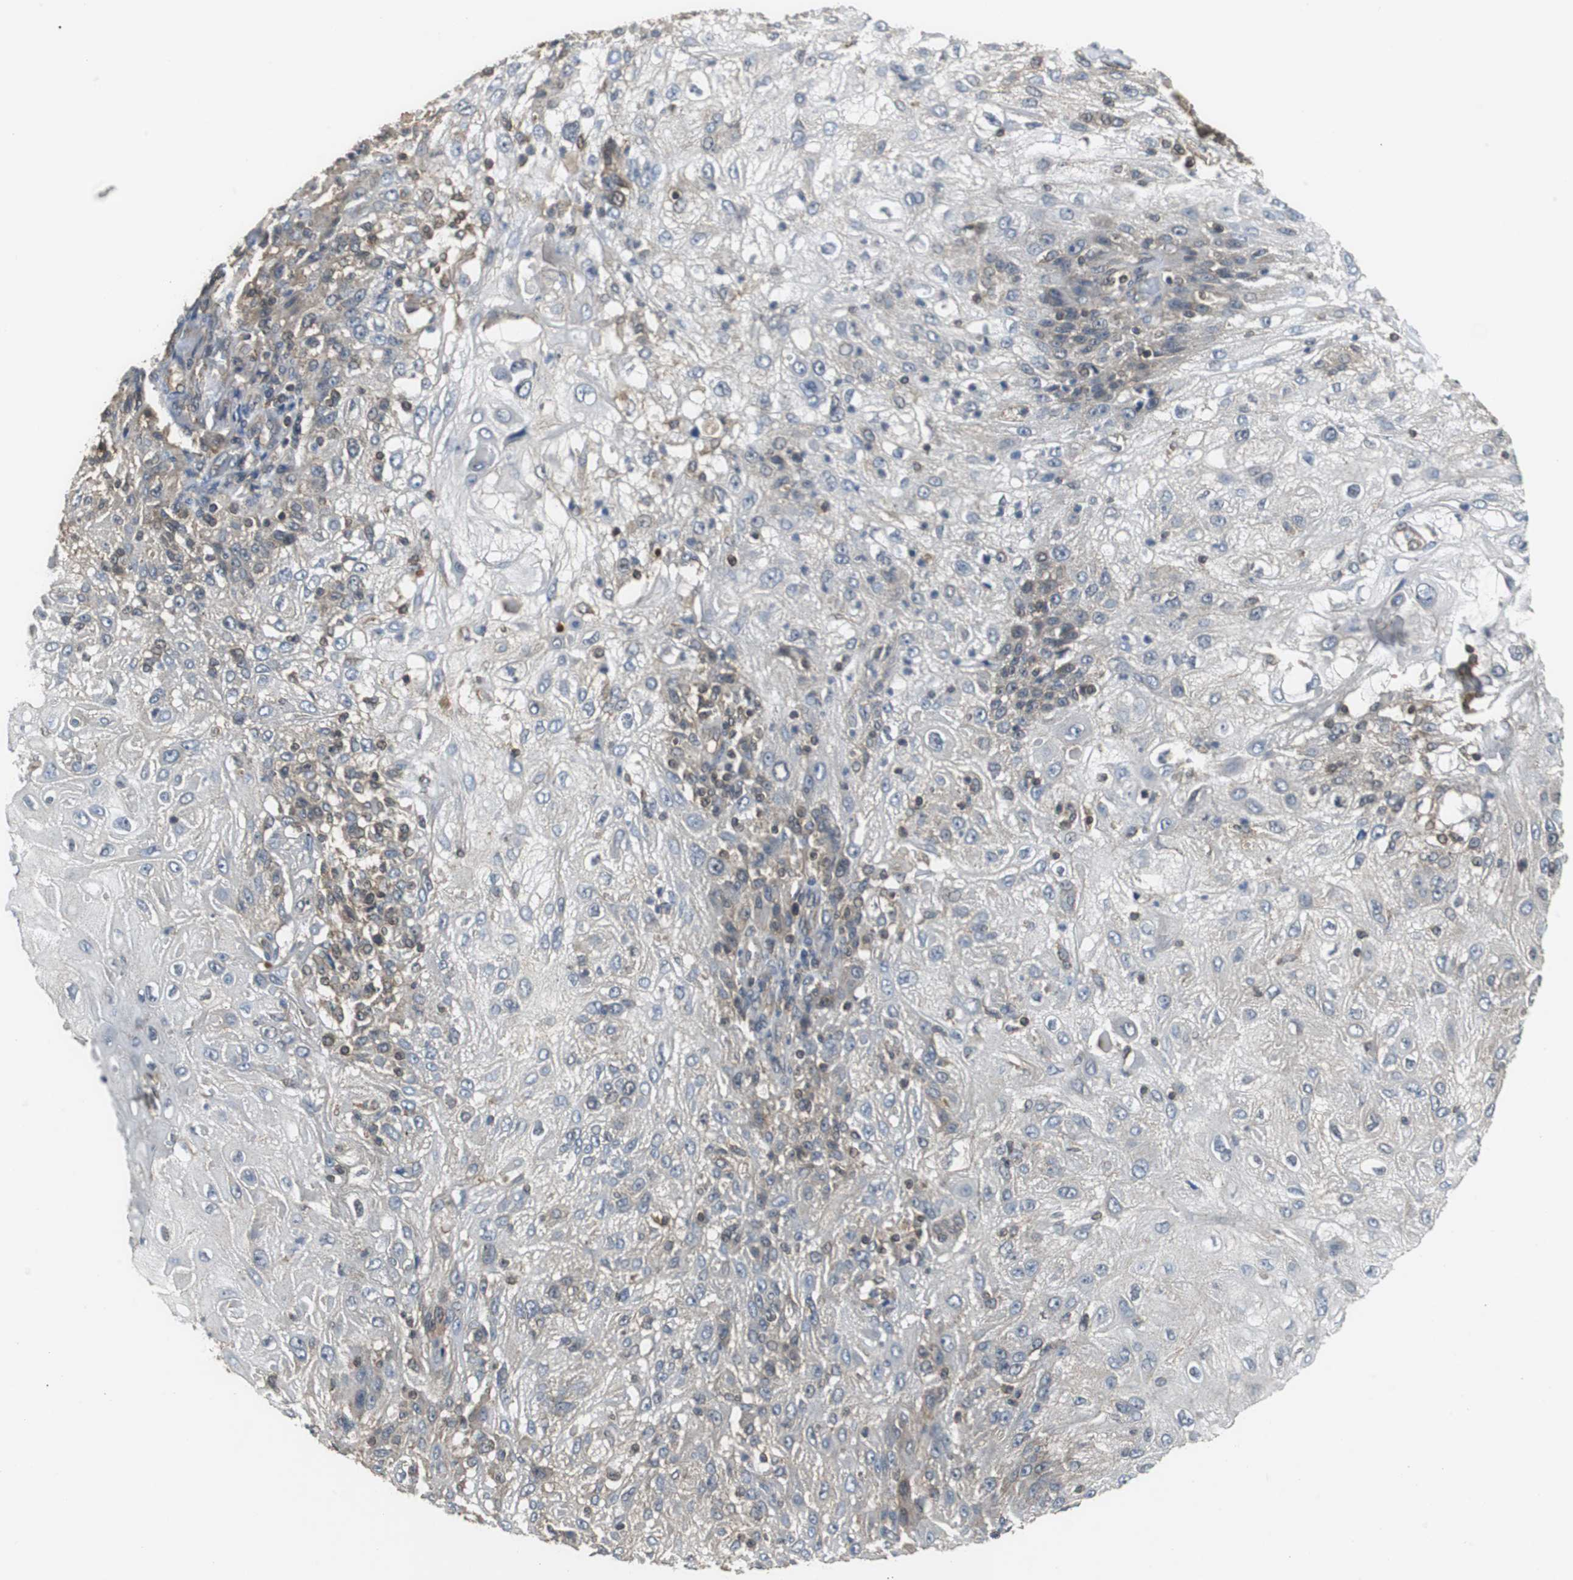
{"staining": {"intensity": "weak", "quantity": "<25%", "location": "cytoplasmic/membranous"}, "tissue": "skin cancer", "cell_type": "Tumor cells", "image_type": "cancer", "snomed": [{"axis": "morphology", "description": "Normal tissue, NOS"}, {"axis": "morphology", "description": "Squamous cell carcinoma, NOS"}, {"axis": "topography", "description": "Skin"}], "caption": "High magnification brightfield microscopy of skin cancer stained with DAB (brown) and counterstained with hematoxylin (blue): tumor cells show no significant positivity.", "gene": "VBP1", "patient": {"sex": "female", "age": 83}}